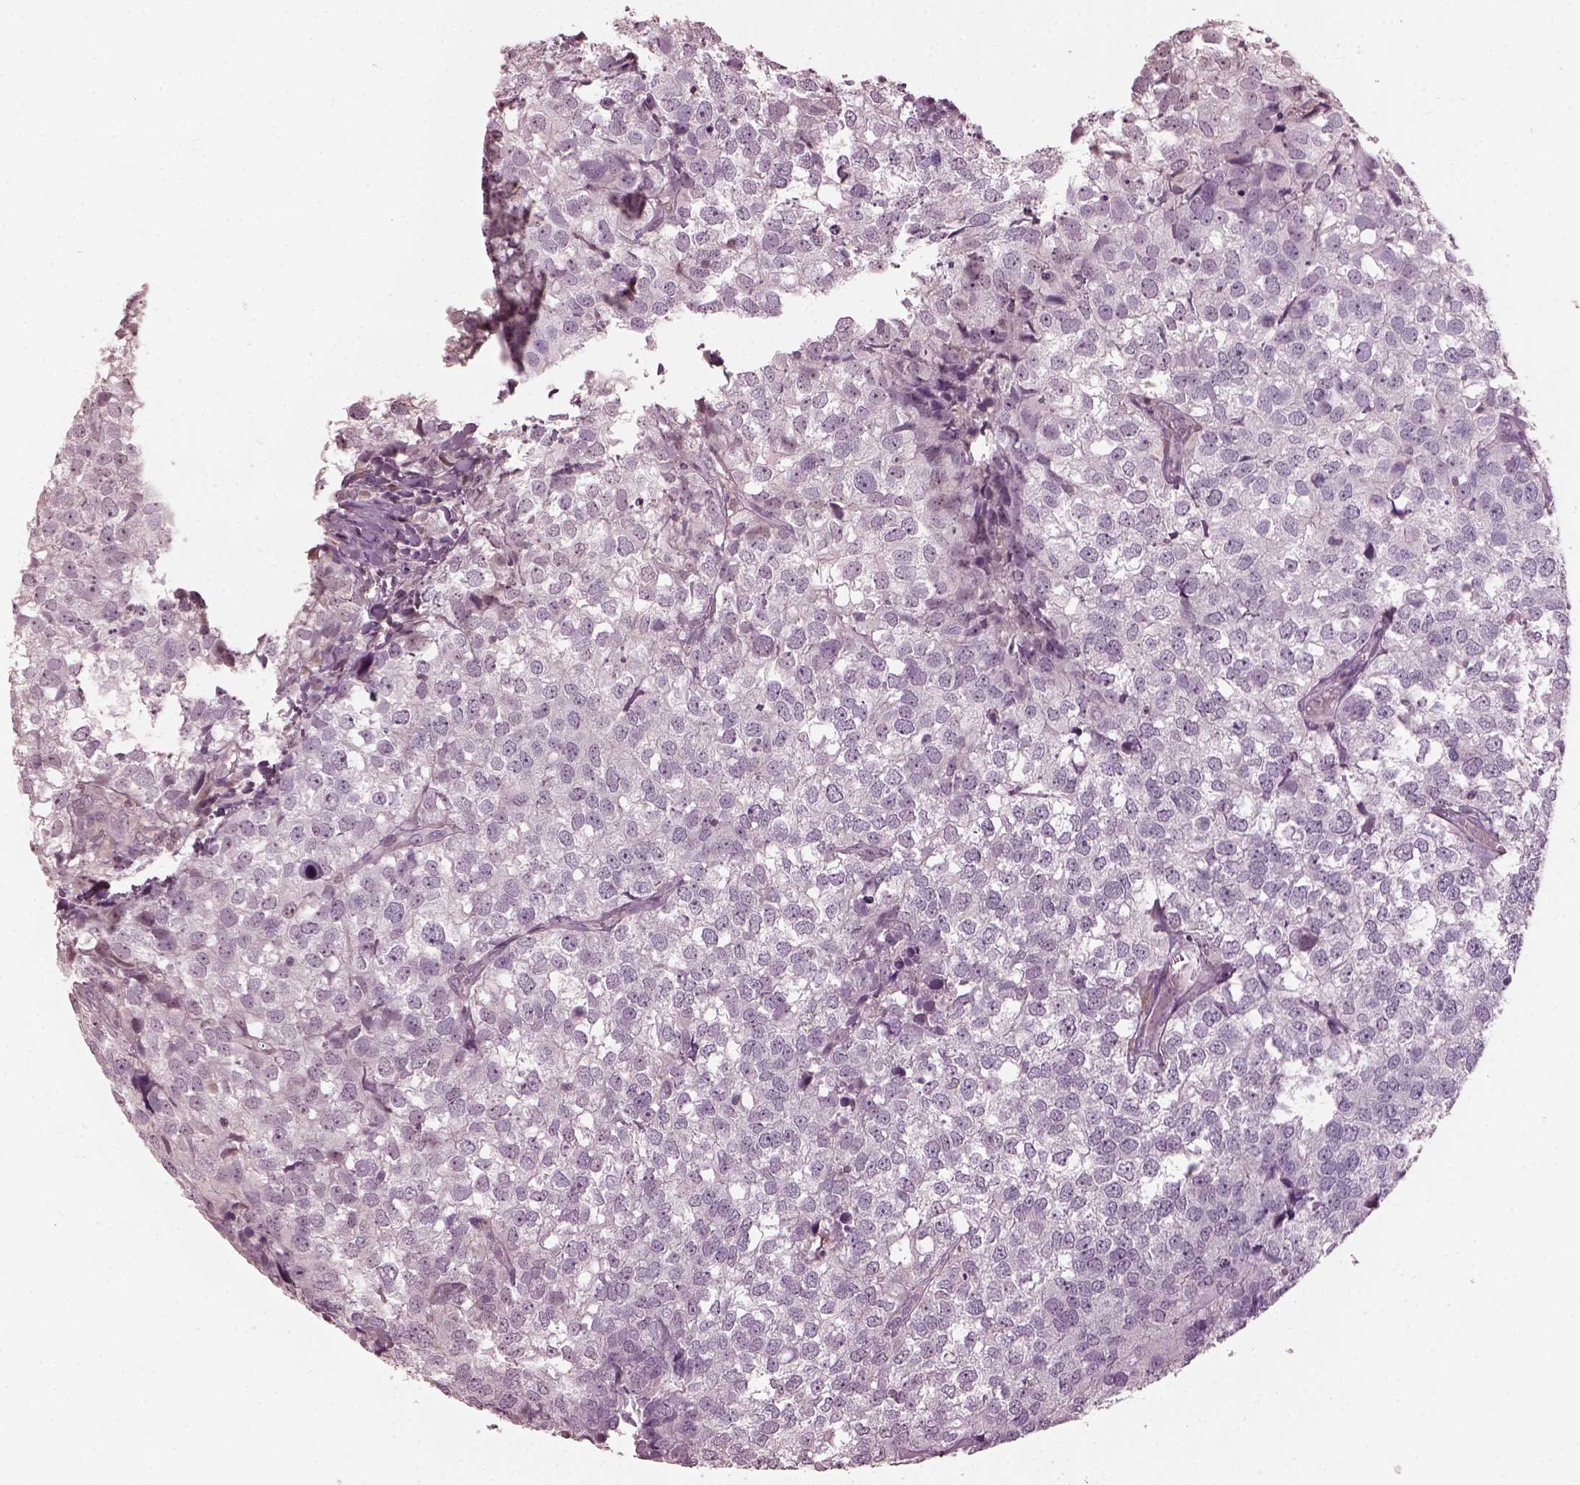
{"staining": {"intensity": "negative", "quantity": "none", "location": "none"}, "tissue": "breast cancer", "cell_type": "Tumor cells", "image_type": "cancer", "snomed": [{"axis": "morphology", "description": "Duct carcinoma"}, {"axis": "topography", "description": "Breast"}], "caption": "The image reveals no staining of tumor cells in breast cancer.", "gene": "BFSP1", "patient": {"sex": "female", "age": 30}}